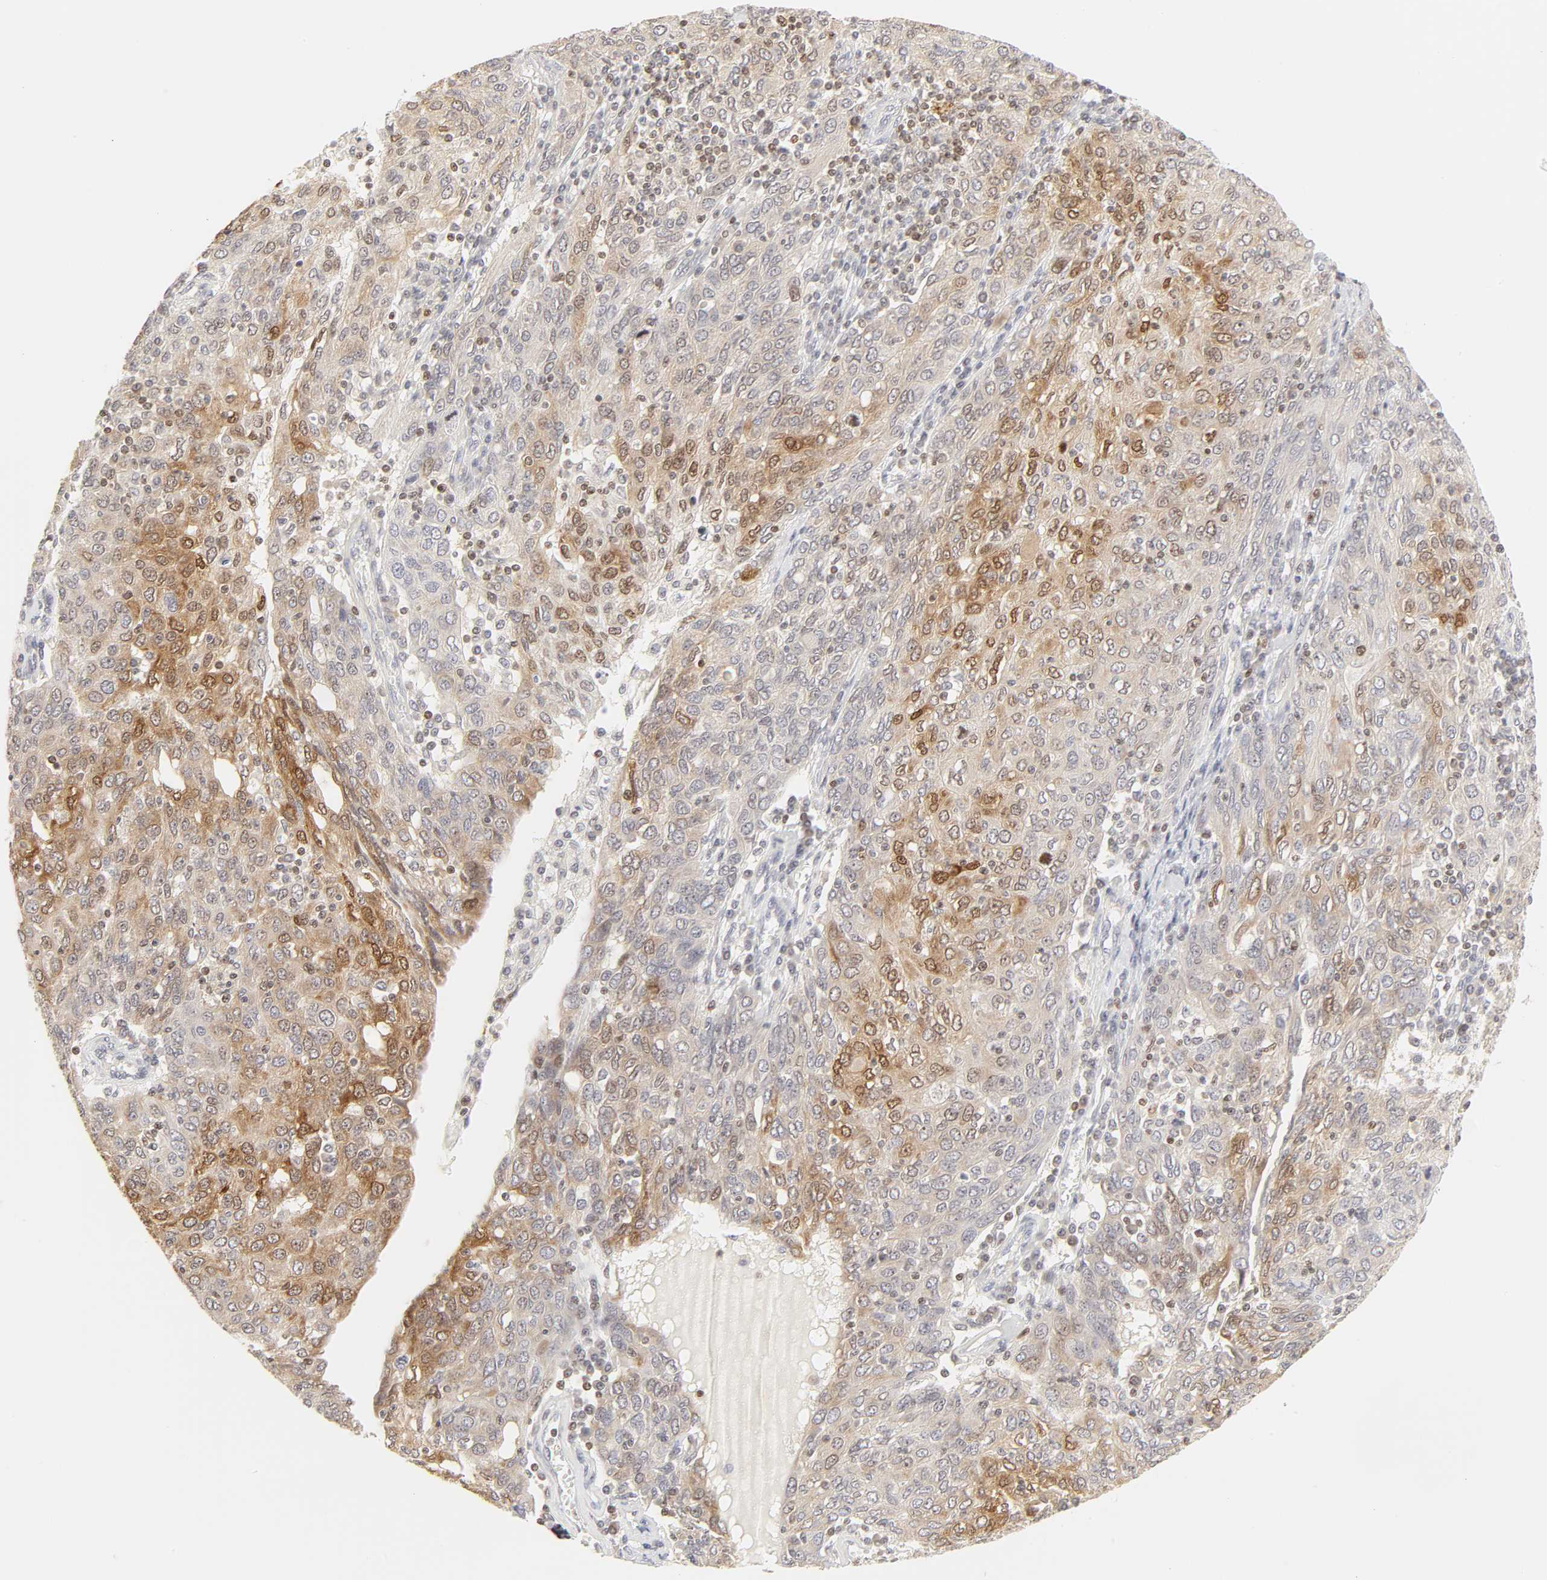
{"staining": {"intensity": "moderate", "quantity": "<25%", "location": "cytoplasmic/membranous,nuclear"}, "tissue": "ovarian cancer", "cell_type": "Tumor cells", "image_type": "cancer", "snomed": [{"axis": "morphology", "description": "Carcinoma, endometroid"}, {"axis": "topography", "description": "Ovary"}], "caption": "Brown immunohistochemical staining in human ovarian endometroid carcinoma reveals moderate cytoplasmic/membranous and nuclear positivity in about <25% of tumor cells.", "gene": "KIF2A", "patient": {"sex": "female", "age": 50}}